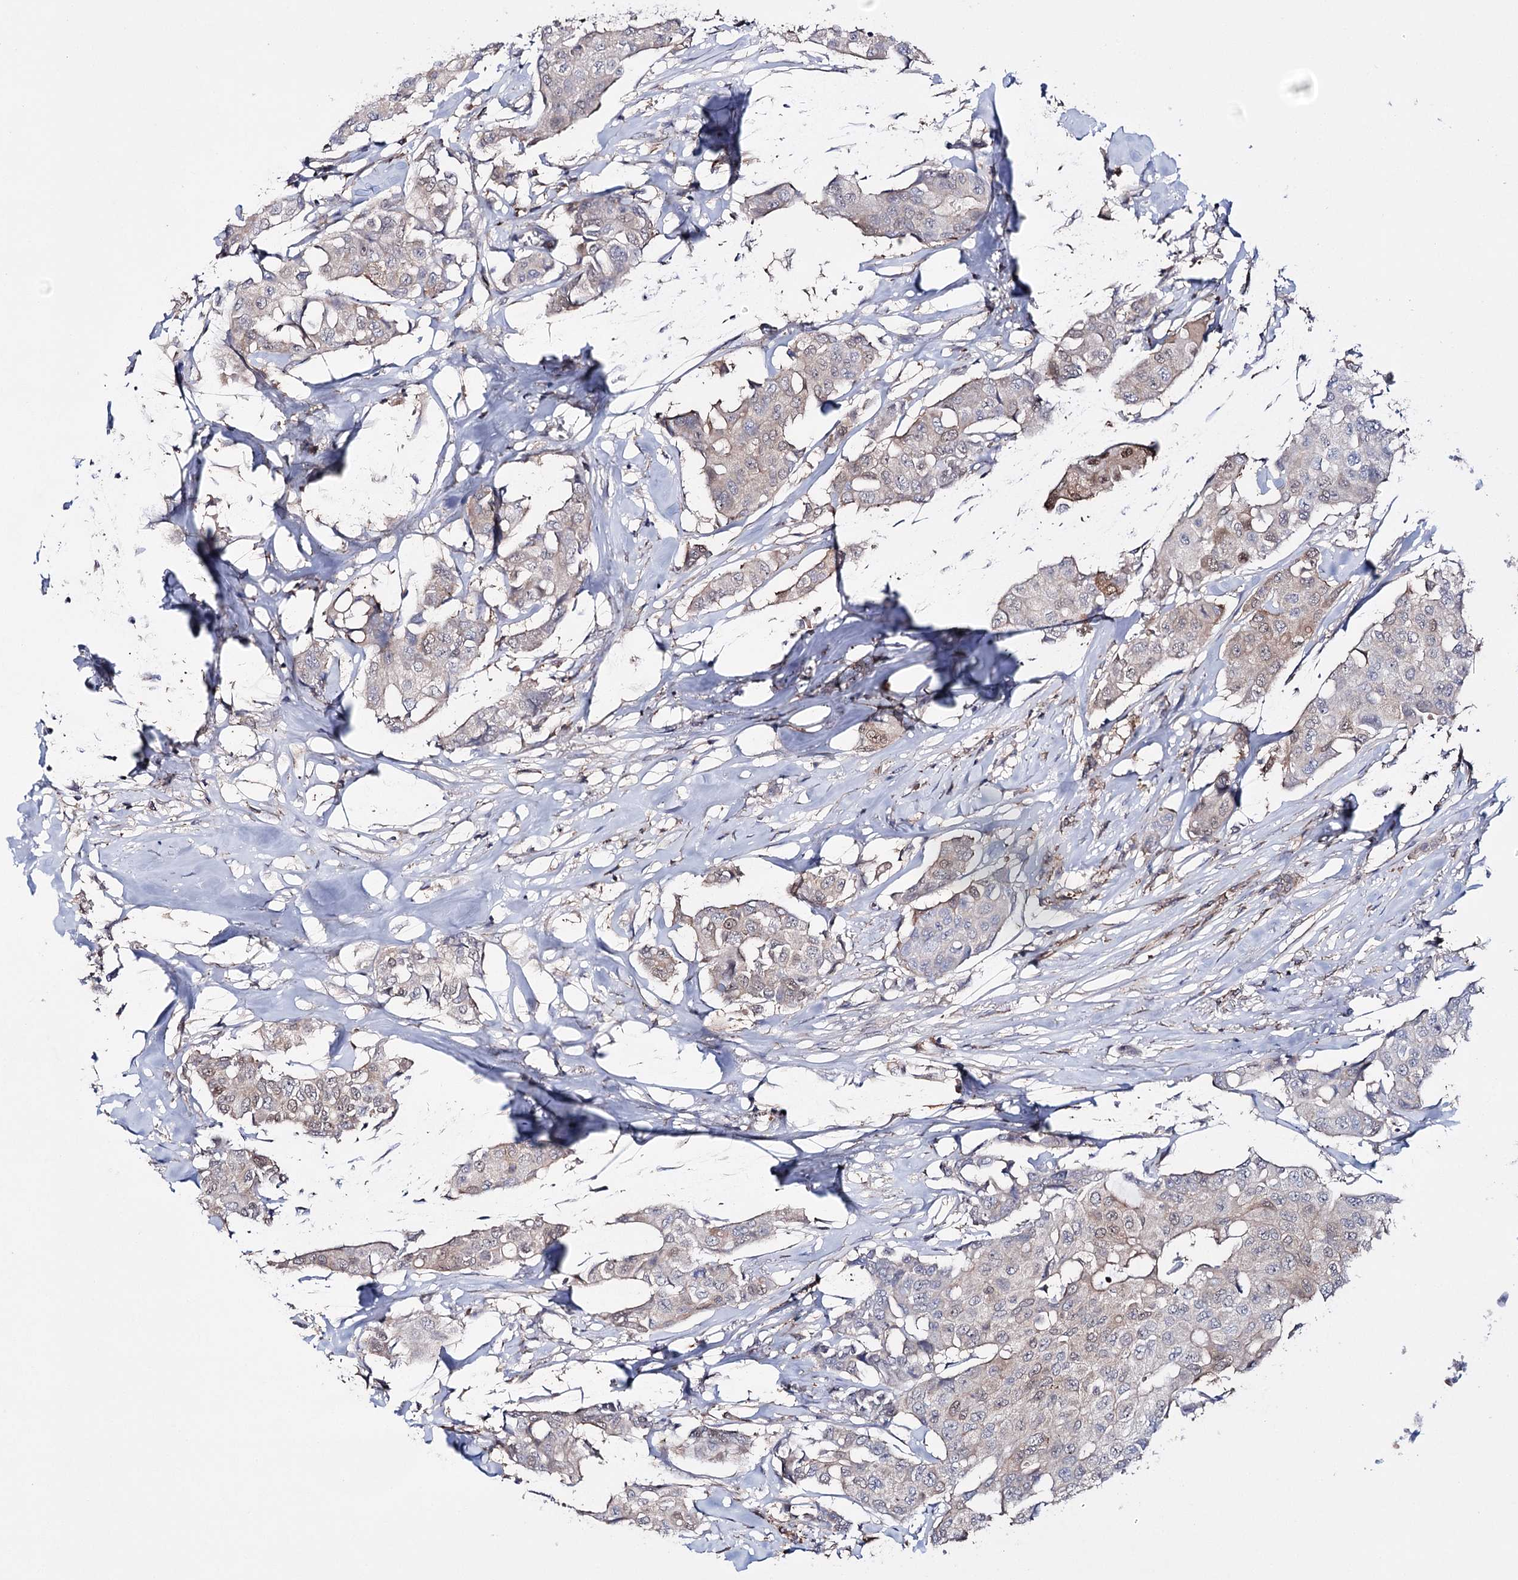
{"staining": {"intensity": "moderate", "quantity": ">75%", "location": "cytoplasmic/membranous,nuclear"}, "tissue": "breast cancer", "cell_type": "Tumor cells", "image_type": "cancer", "snomed": [{"axis": "morphology", "description": "Duct carcinoma"}, {"axis": "topography", "description": "Breast"}], "caption": "Immunohistochemical staining of infiltrating ductal carcinoma (breast) shows moderate cytoplasmic/membranous and nuclear protein expression in approximately >75% of tumor cells. (DAB IHC, brown staining for protein, blue staining for nuclei).", "gene": "PTER", "patient": {"sex": "female", "age": 80}}